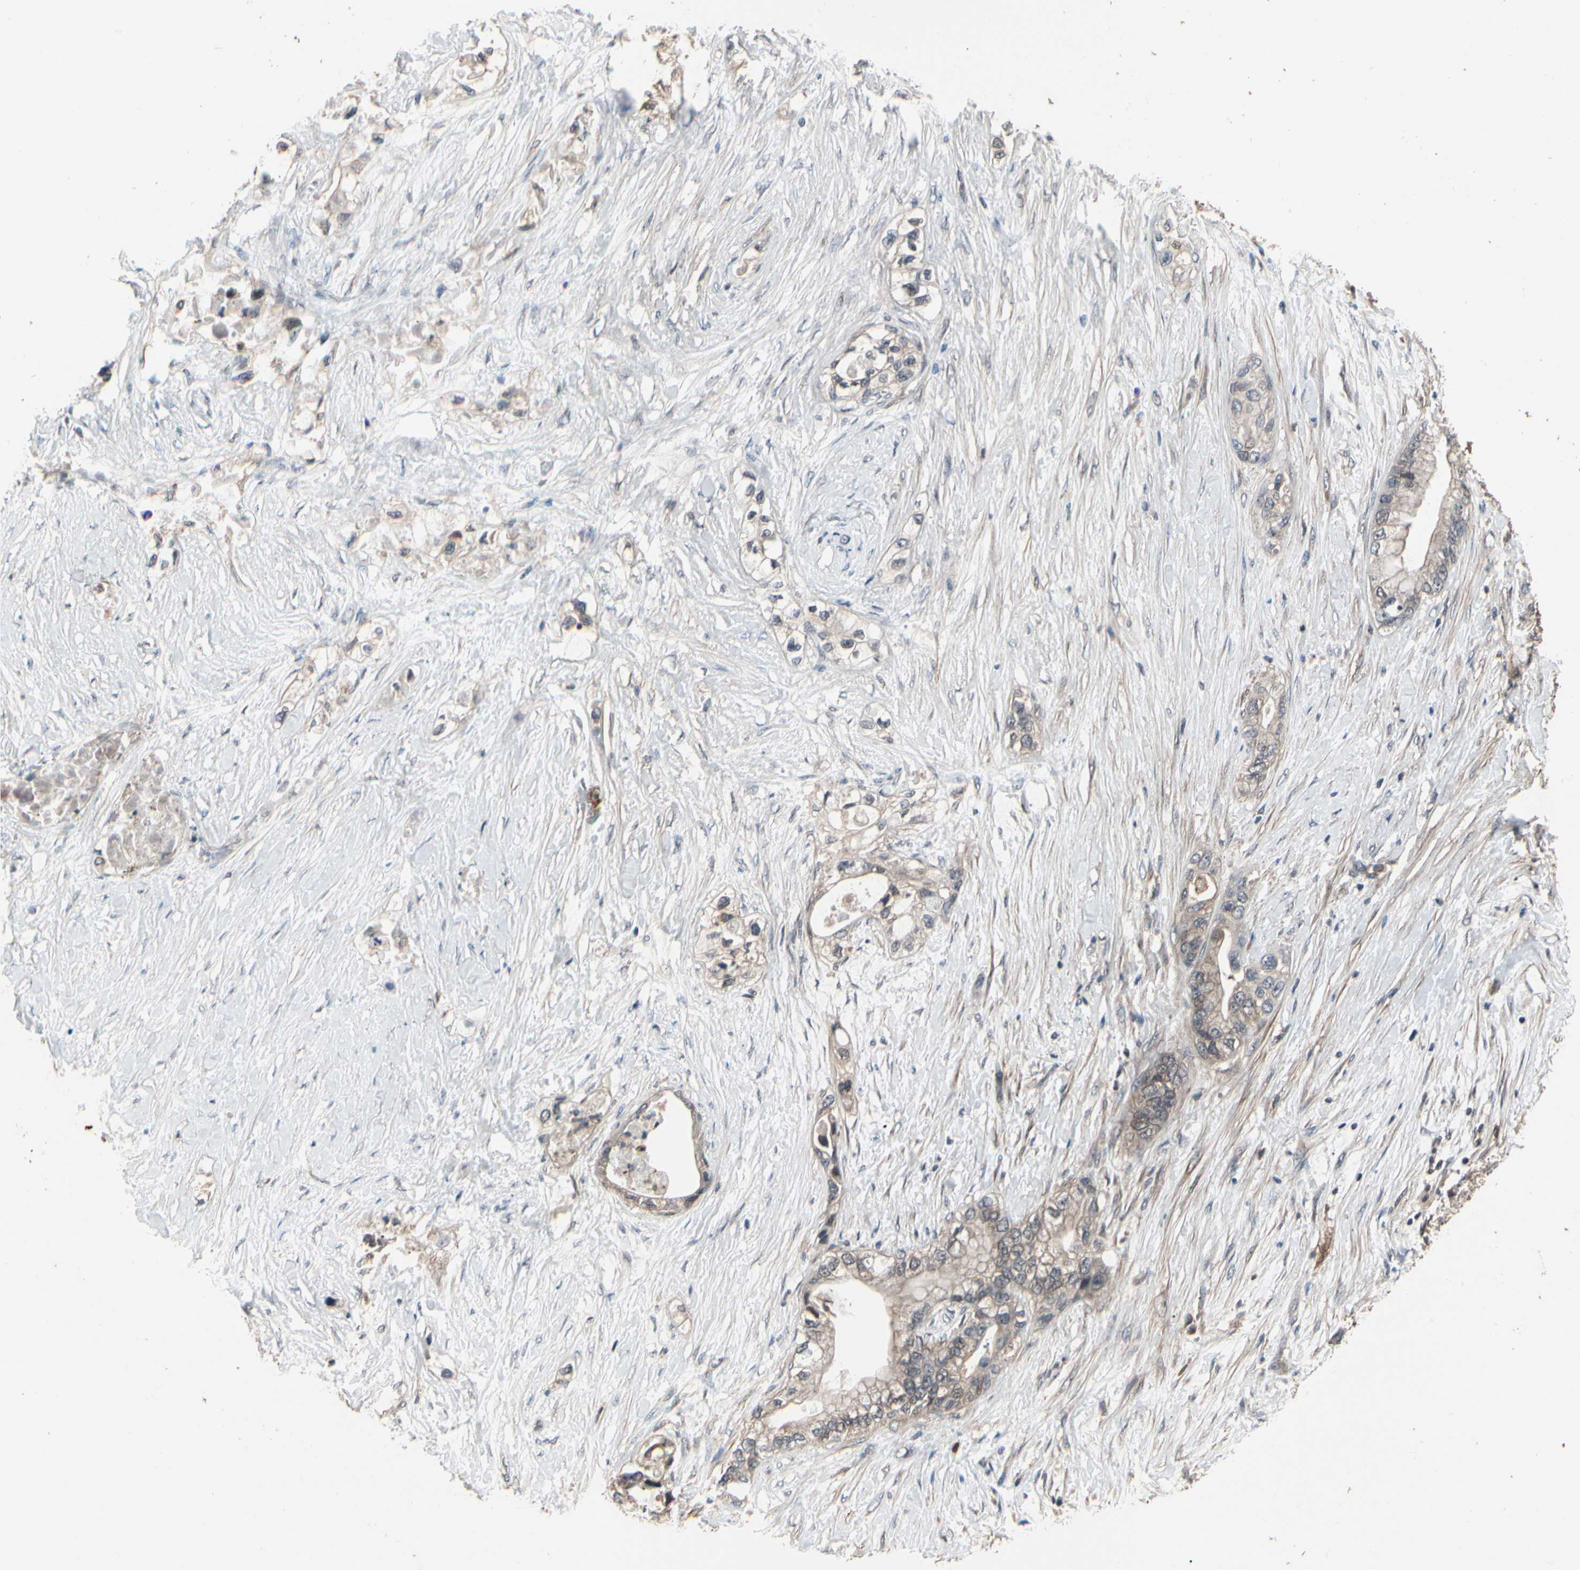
{"staining": {"intensity": "weak", "quantity": "<25%", "location": "cytoplasmic/membranous"}, "tissue": "pancreatic cancer", "cell_type": "Tumor cells", "image_type": "cancer", "snomed": [{"axis": "morphology", "description": "Adenocarcinoma, NOS"}, {"axis": "topography", "description": "Pancreas"}], "caption": "This image is of pancreatic adenocarcinoma stained with IHC to label a protein in brown with the nuclei are counter-stained blue. There is no expression in tumor cells.", "gene": "MAPK13", "patient": {"sex": "female", "age": 70}}